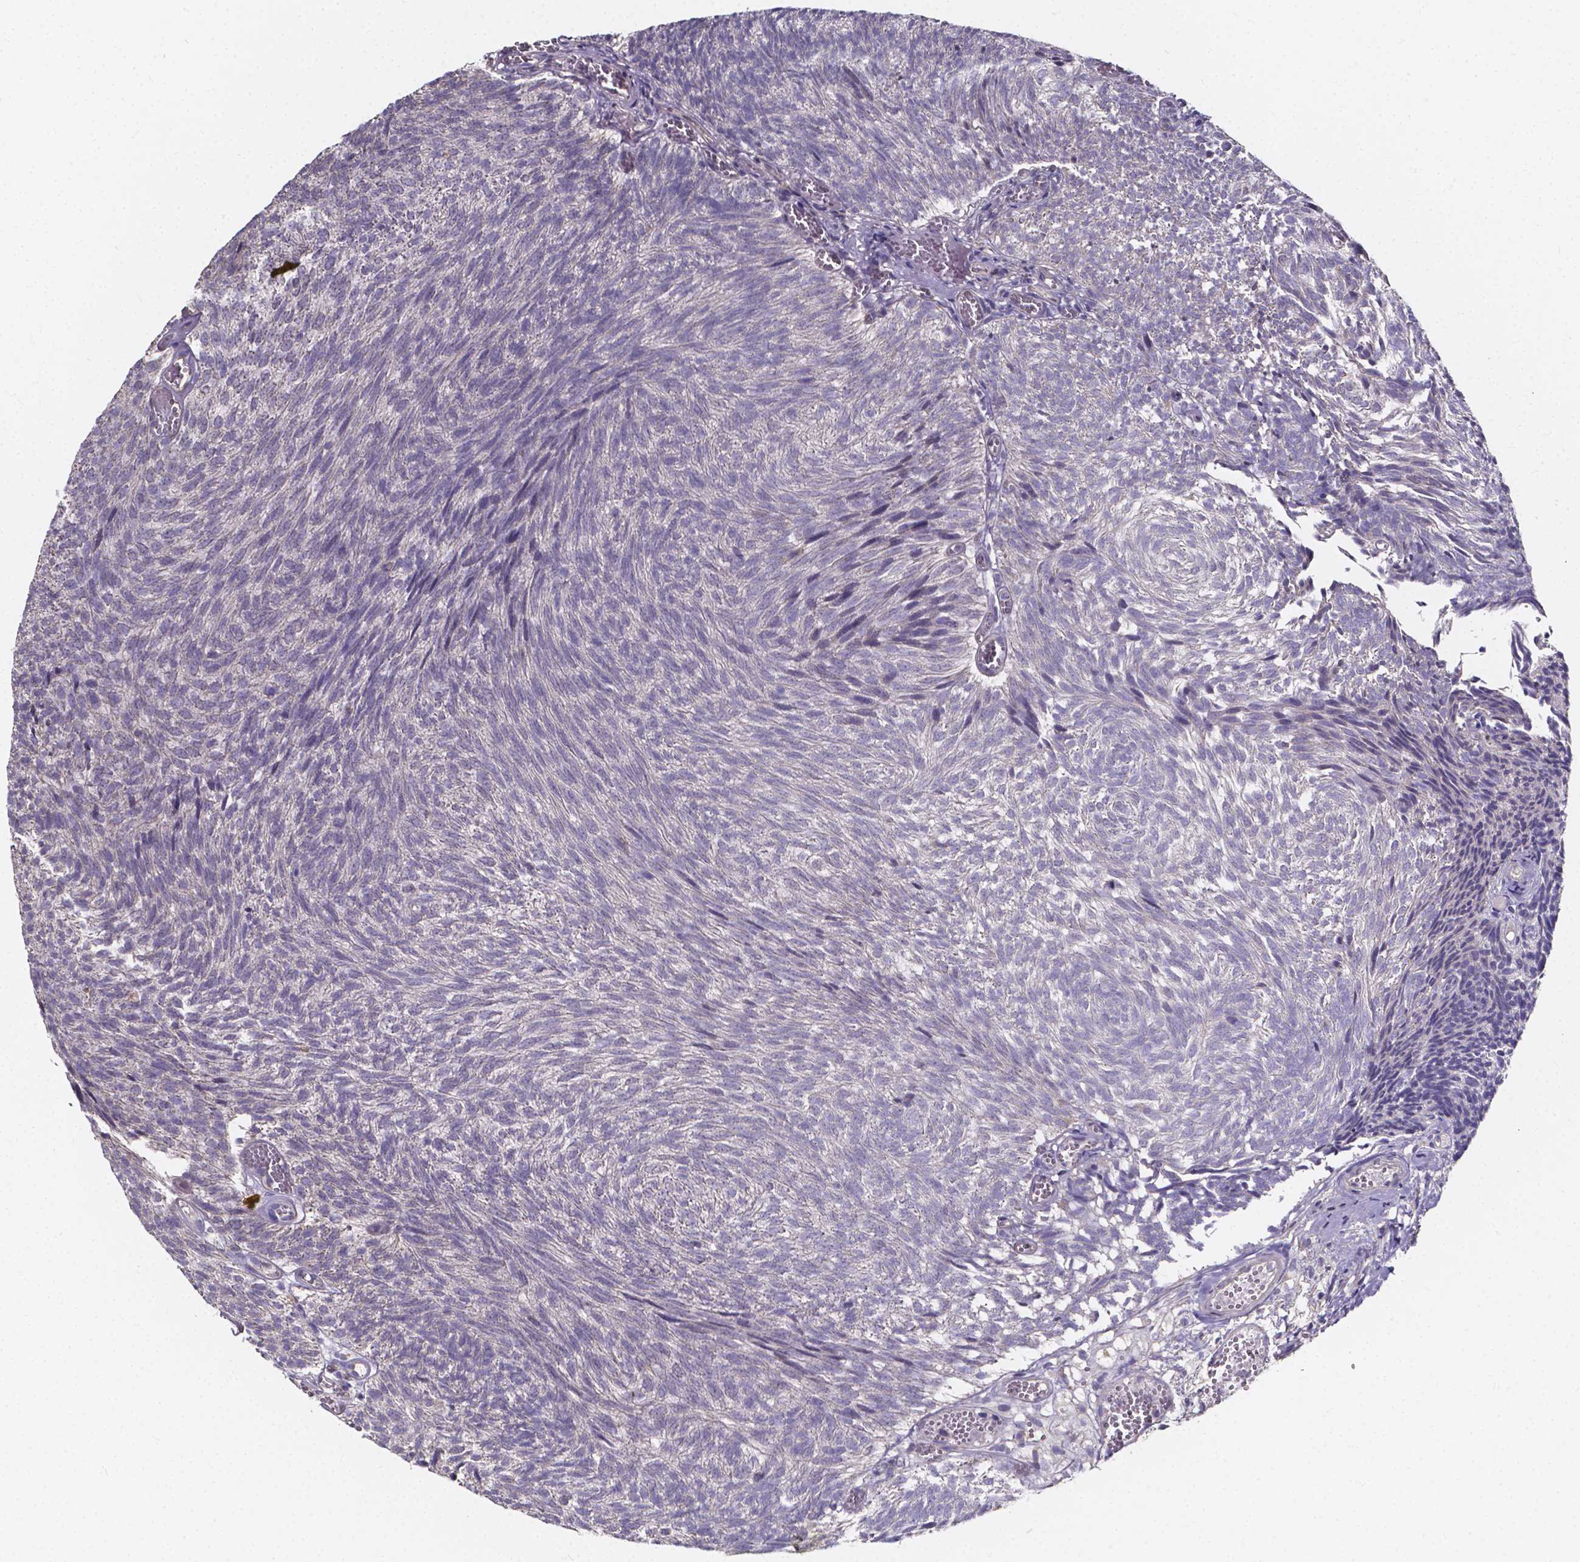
{"staining": {"intensity": "negative", "quantity": "none", "location": "none"}, "tissue": "urothelial cancer", "cell_type": "Tumor cells", "image_type": "cancer", "snomed": [{"axis": "morphology", "description": "Urothelial carcinoma, Low grade"}, {"axis": "topography", "description": "Urinary bladder"}], "caption": "The IHC histopathology image has no significant positivity in tumor cells of urothelial cancer tissue. (Brightfield microscopy of DAB IHC at high magnification).", "gene": "THEMIS", "patient": {"sex": "male", "age": 77}}